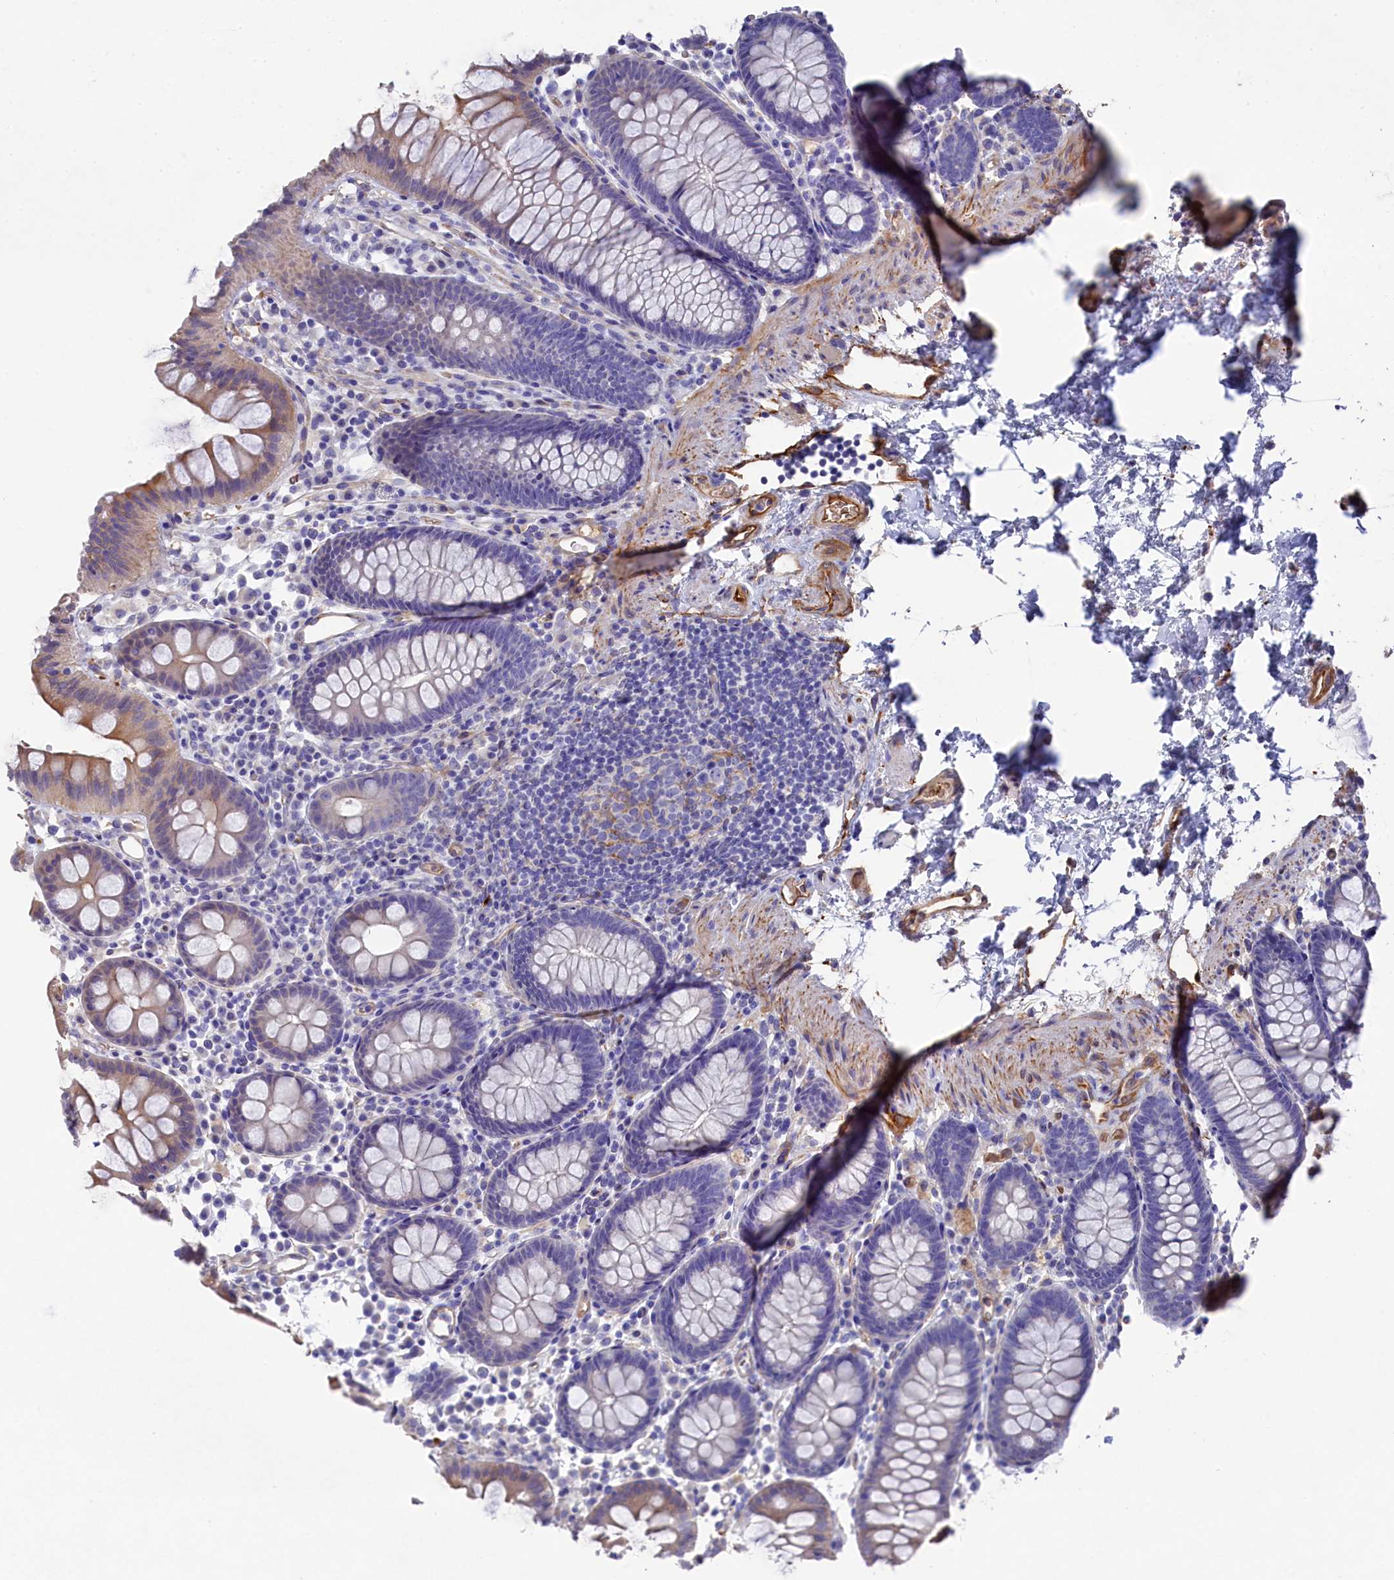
{"staining": {"intensity": "moderate", "quantity": "25%-75%", "location": "cytoplasmic/membranous"}, "tissue": "colon", "cell_type": "Endothelial cells", "image_type": "normal", "snomed": [{"axis": "morphology", "description": "Normal tissue, NOS"}, {"axis": "topography", "description": "Colon"}], "caption": "Brown immunohistochemical staining in benign human colon reveals moderate cytoplasmic/membranous staining in about 25%-75% of endothelial cells. (Stains: DAB (3,3'-diaminobenzidine) in brown, nuclei in blue, Microscopy: brightfield microscopy at high magnification).", "gene": "LHFPL4", "patient": {"sex": "male", "age": 75}}